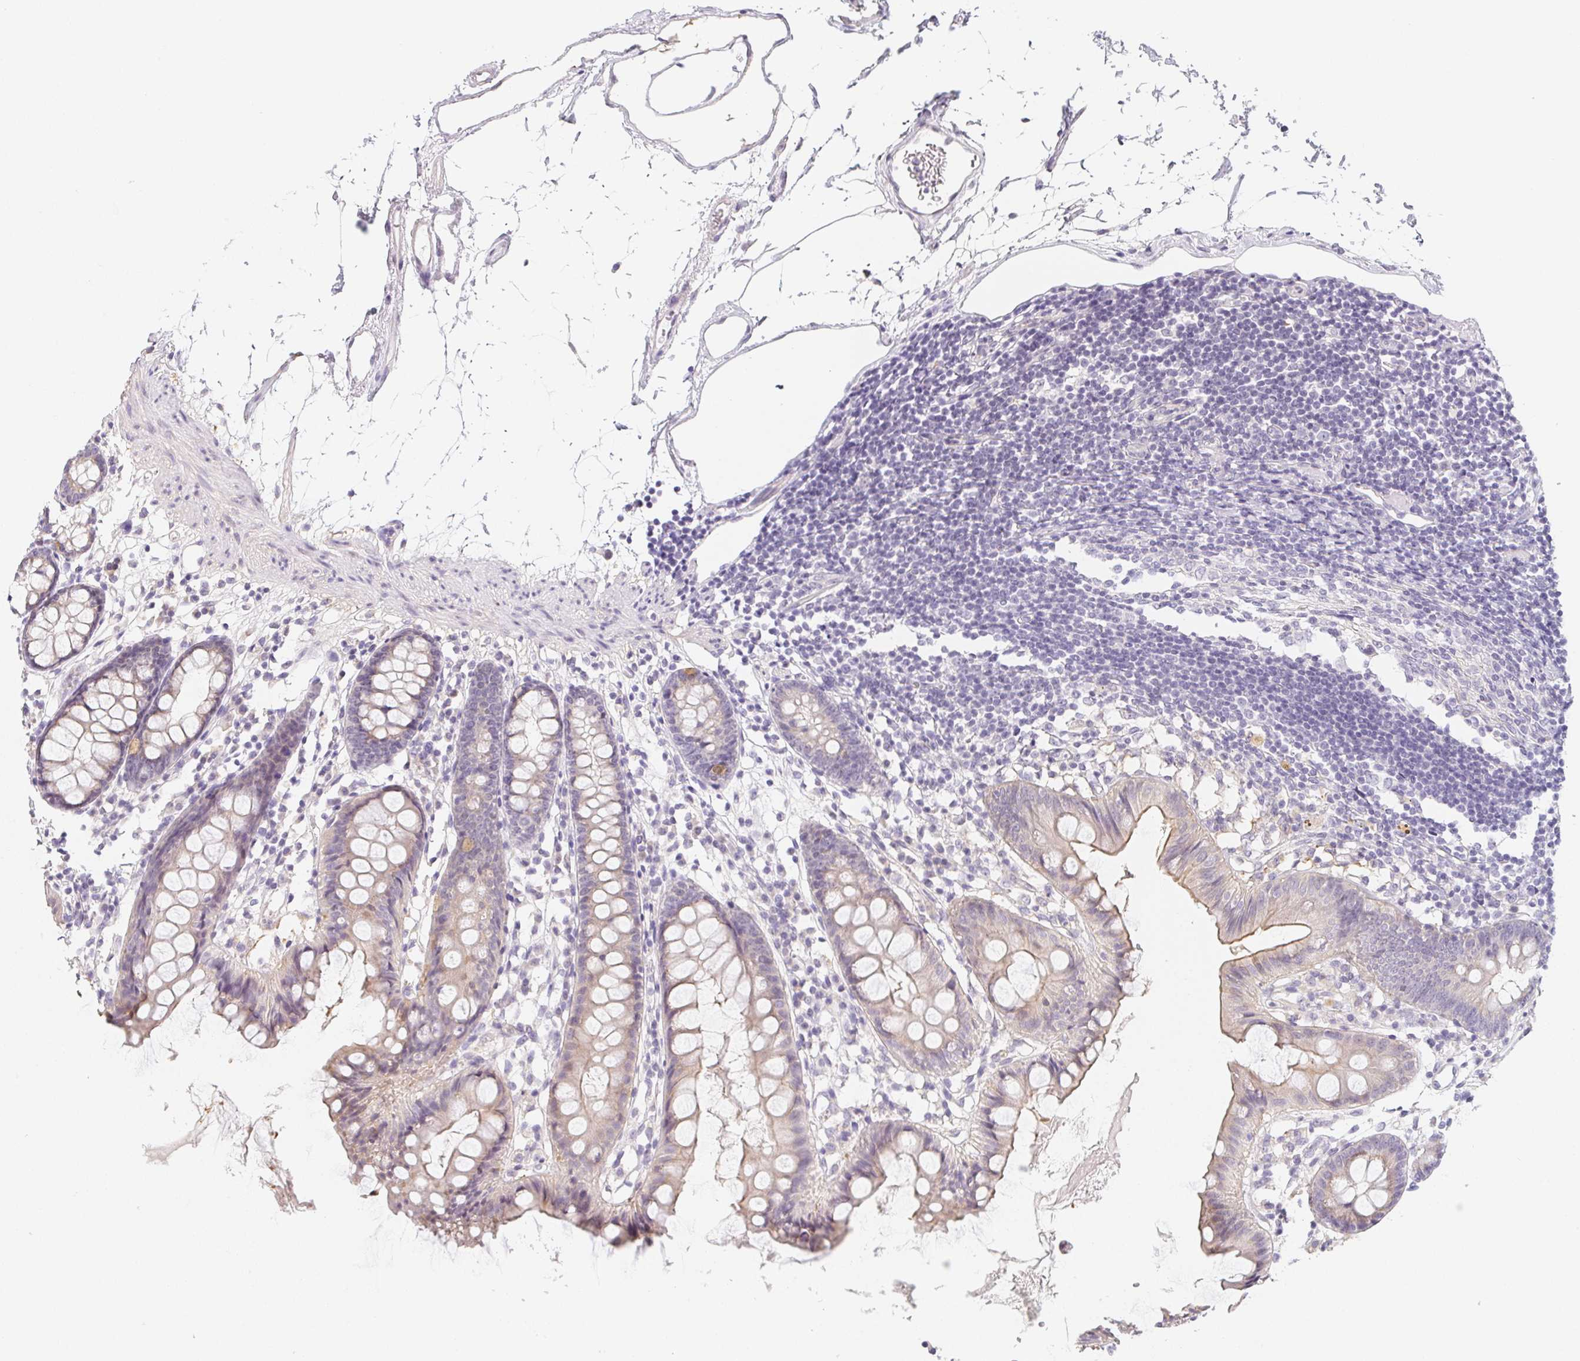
{"staining": {"intensity": "weak", "quantity": "<25%", "location": "cytoplasmic/membranous"}, "tissue": "colon", "cell_type": "Endothelial cells", "image_type": "normal", "snomed": [{"axis": "morphology", "description": "Normal tissue, NOS"}, {"axis": "topography", "description": "Colon"}], "caption": "Protein analysis of unremarkable colon exhibits no significant staining in endothelial cells.", "gene": "ZBBX", "patient": {"sex": "female", "age": 84}}